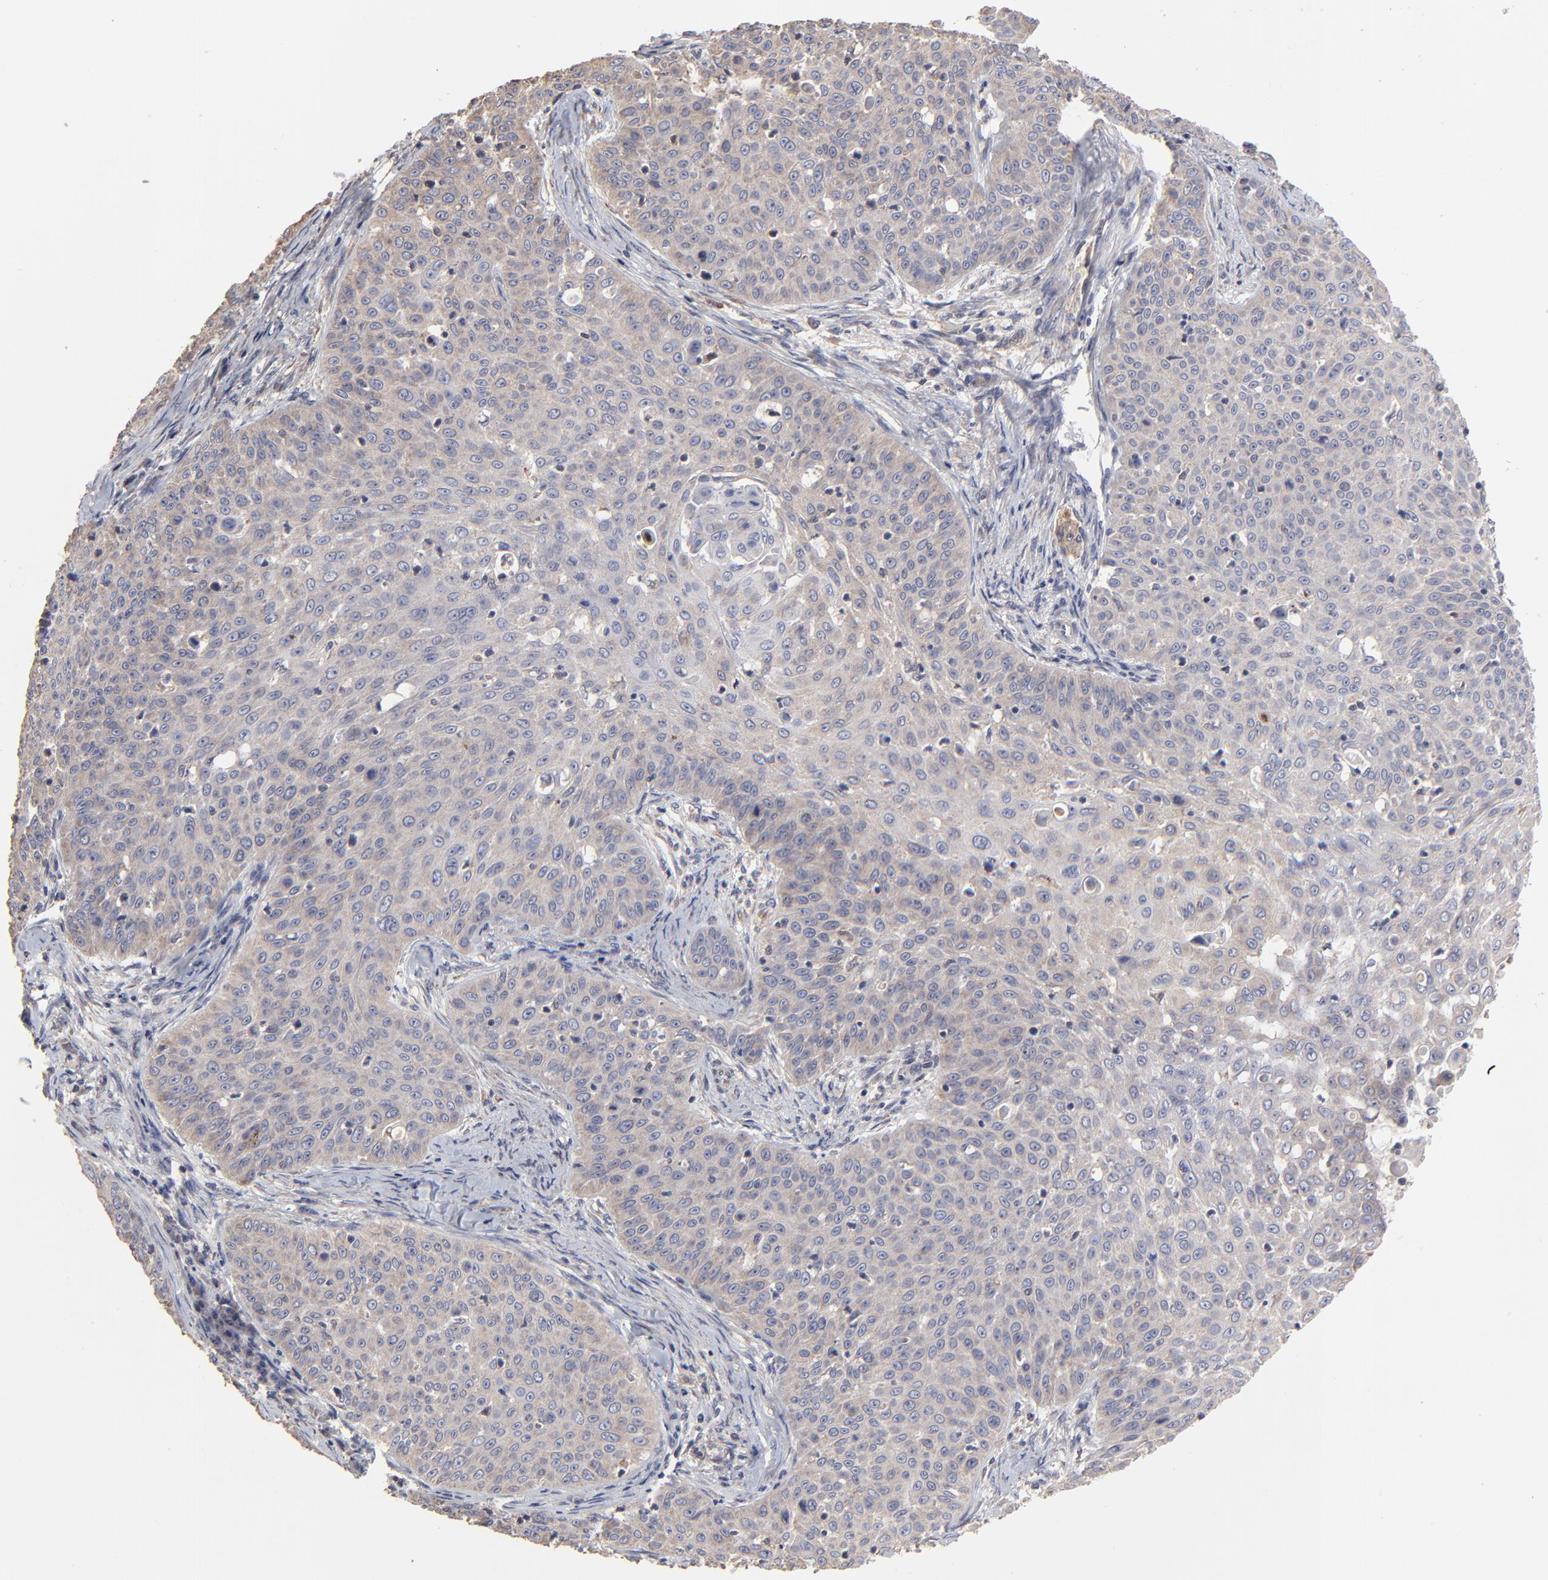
{"staining": {"intensity": "negative", "quantity": "none", "location": "none"}, "tissue": "skin cancer", "cell_type": "Tumor cells", "image_type": "cancer", "snomed": [{"axis": "morphology", "description": "Squamous cell carcinoma, NOS"}, {"axis": "topography", "description": "Skin"}], "caption": "Skin cancer stained for a protein using immunohistochemistry exhibits no staining tumor cells.", "gene": "ELP2", "patient": {"sex": "male", "age": 82}}